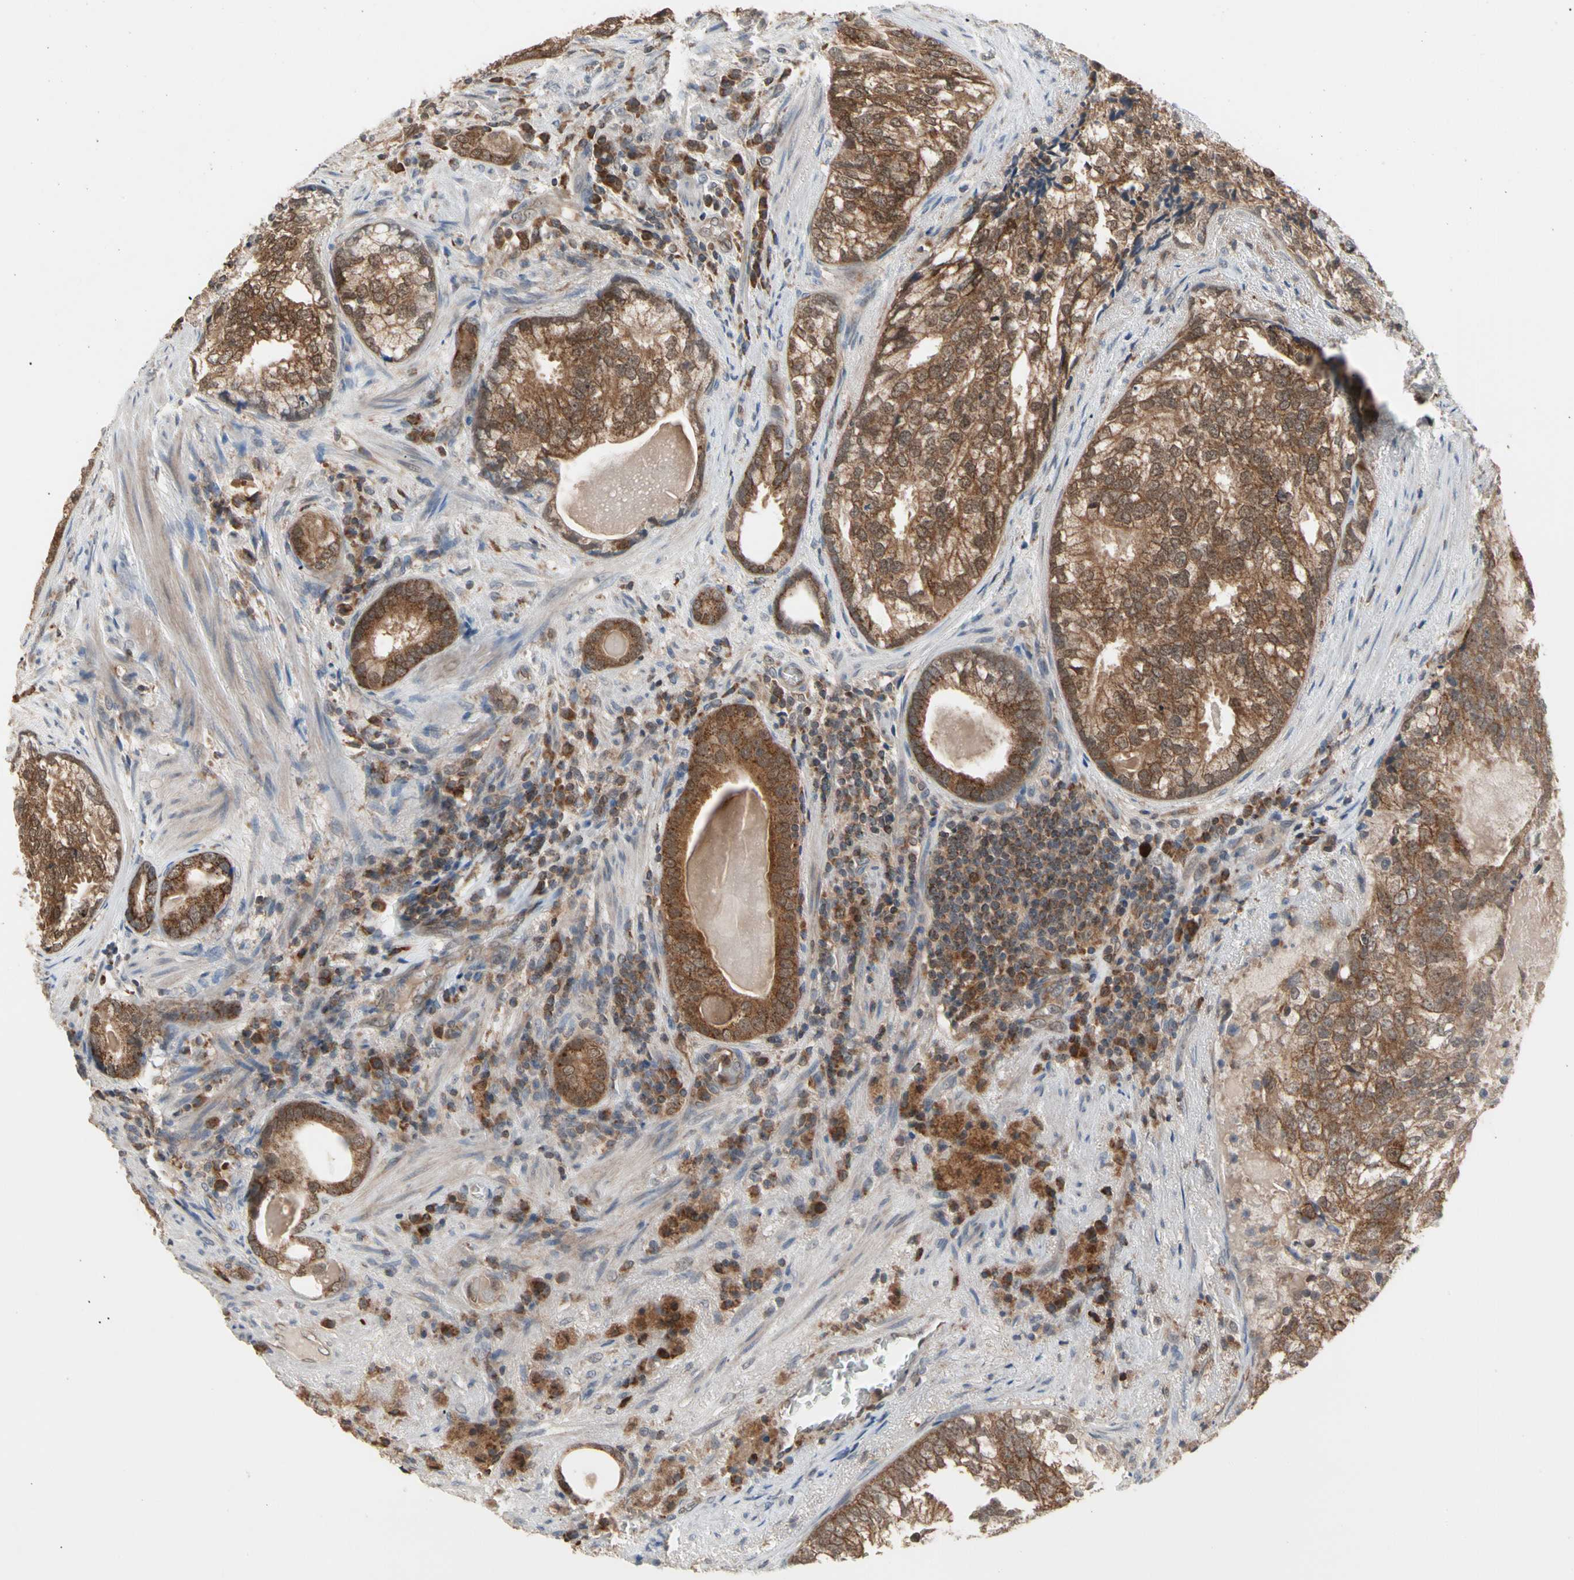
{"staining": {"intensity": "strong", "quantity": ">75%", "location": "cytoplasmic/membranous"}, "tissue": "prostate cancer", "cell_type": "Tumor cells", "image_type": "cancer", "snomed": [{"axis": "morphology", "description": "Adenocarcinoma, High grade"}, {"axis": "topography", "description": "Prostate"}], "caption": "Brown immunohistochemical staining in human prostate cancer demonstrates strong cytoplasmic/membranous expression in approximately >75% of tumor cells.", "gene": "MTHFS", "patient": {"sex": "male", "age": 66}}